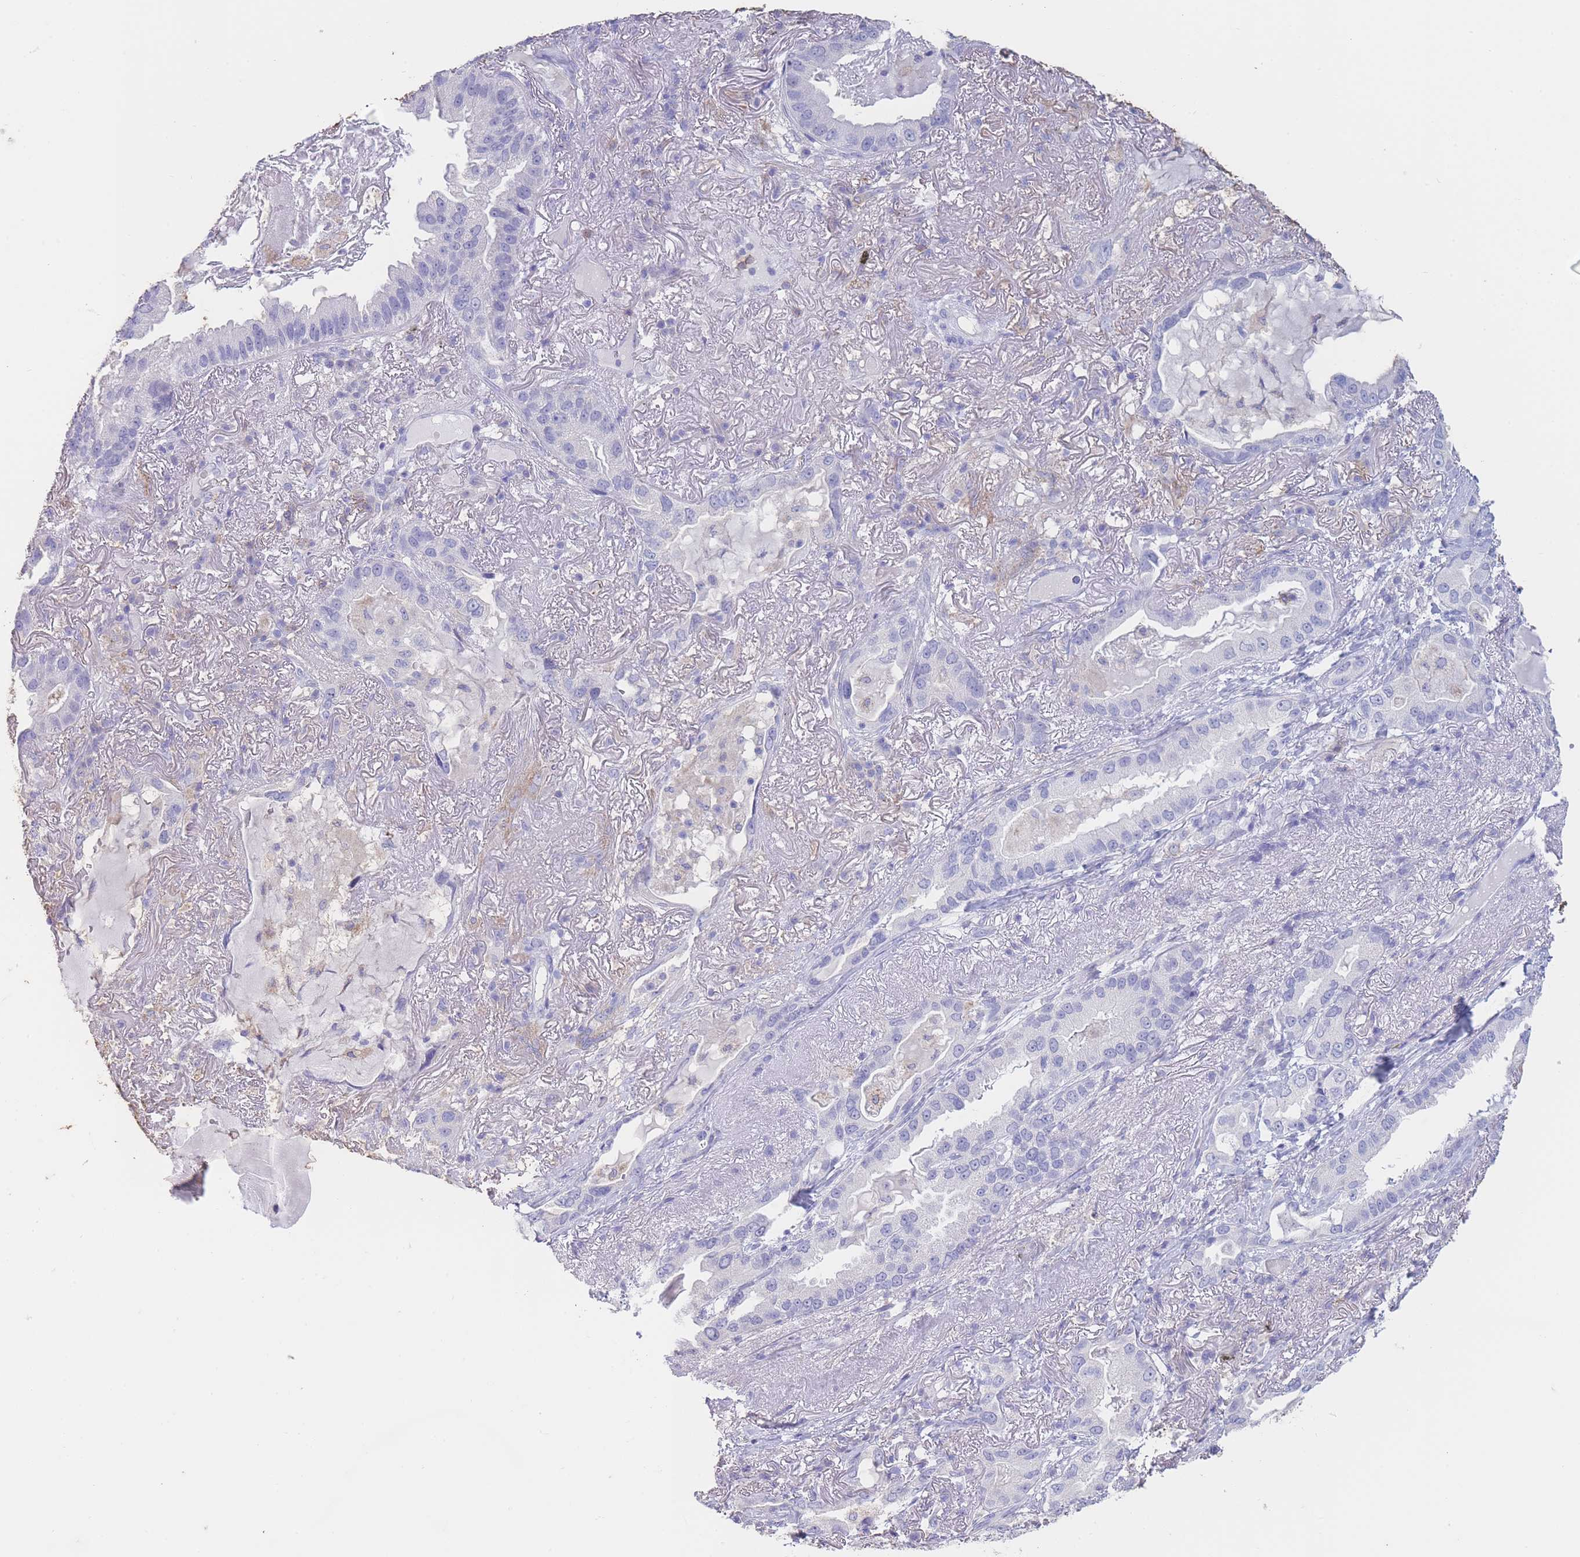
{"staining": {"intensity": "negative", "quantity": "none", "location": "none"}, "tissue": "lung cancer", "cell_type": "Tumor cells", "image_type": "cancer", "snomed": [{"axis": "morphology", "description": "Adenocarcinoma, NOS"}, {"axis": "topography", "description": "Lung"}], "caption": "Micrograph shows no significant protein positivity in tumor cells of adenocarcinoma (lung).", "gene": "CD37", "patient": {"sex": "female", "age": 69}}